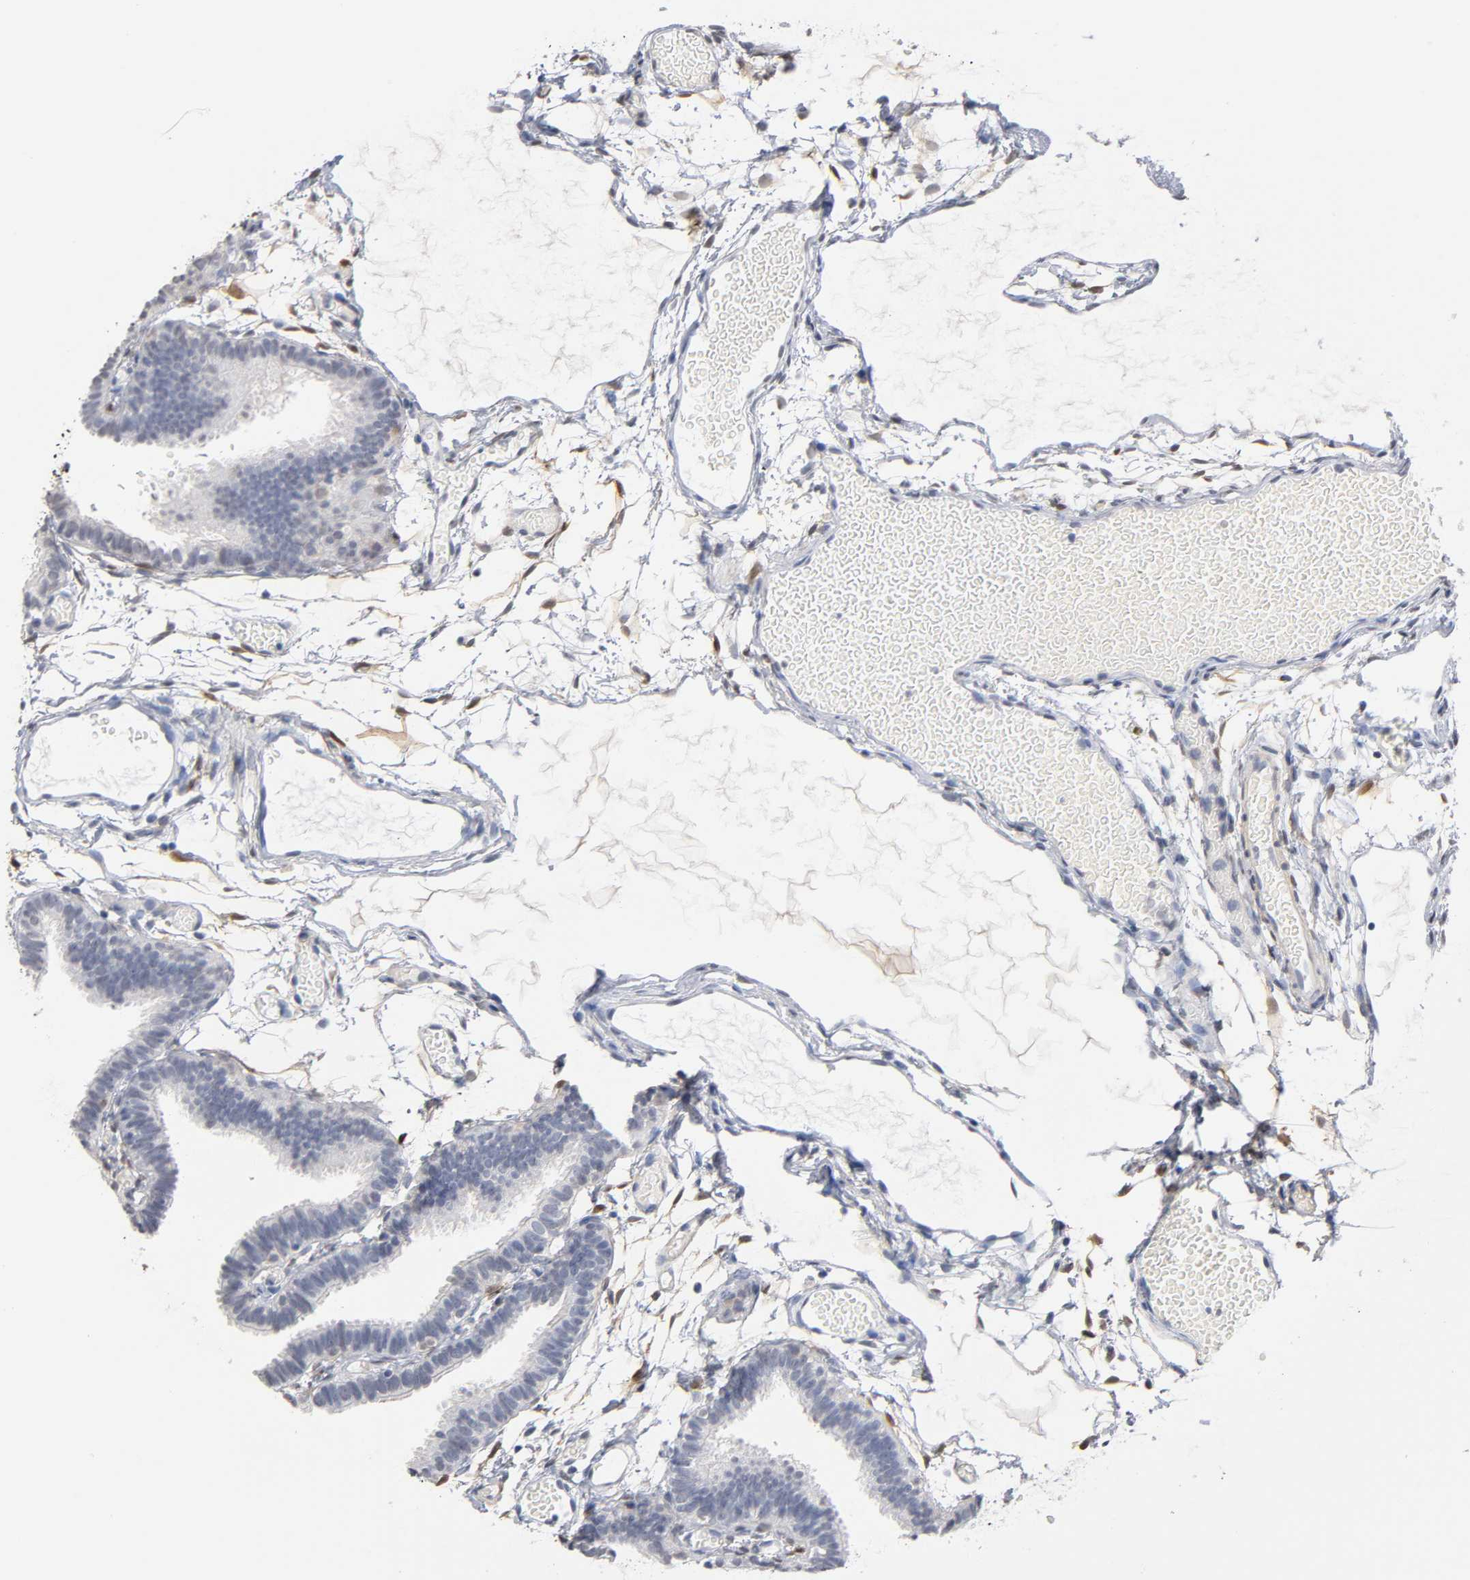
{"staining": {"intensity": "weak", "quantity": "<25%", "location": "cytoplasmic/membranous,nuclear"}, "tissue": "fallopian tube", "cell_type": "Glandular cells", "image_type": "normal", "snomed": [{"axis": "morphology", "description": "Normal tissue, NOS"}, {"axis": "topography", "description": "Fallopian tube"}], "caption": "Fallopian tube stained for a protein using IHC reveals no positivity glandular cells.", "gene": "CRABP2", "patient": {"sex": "female", "age": 29}}